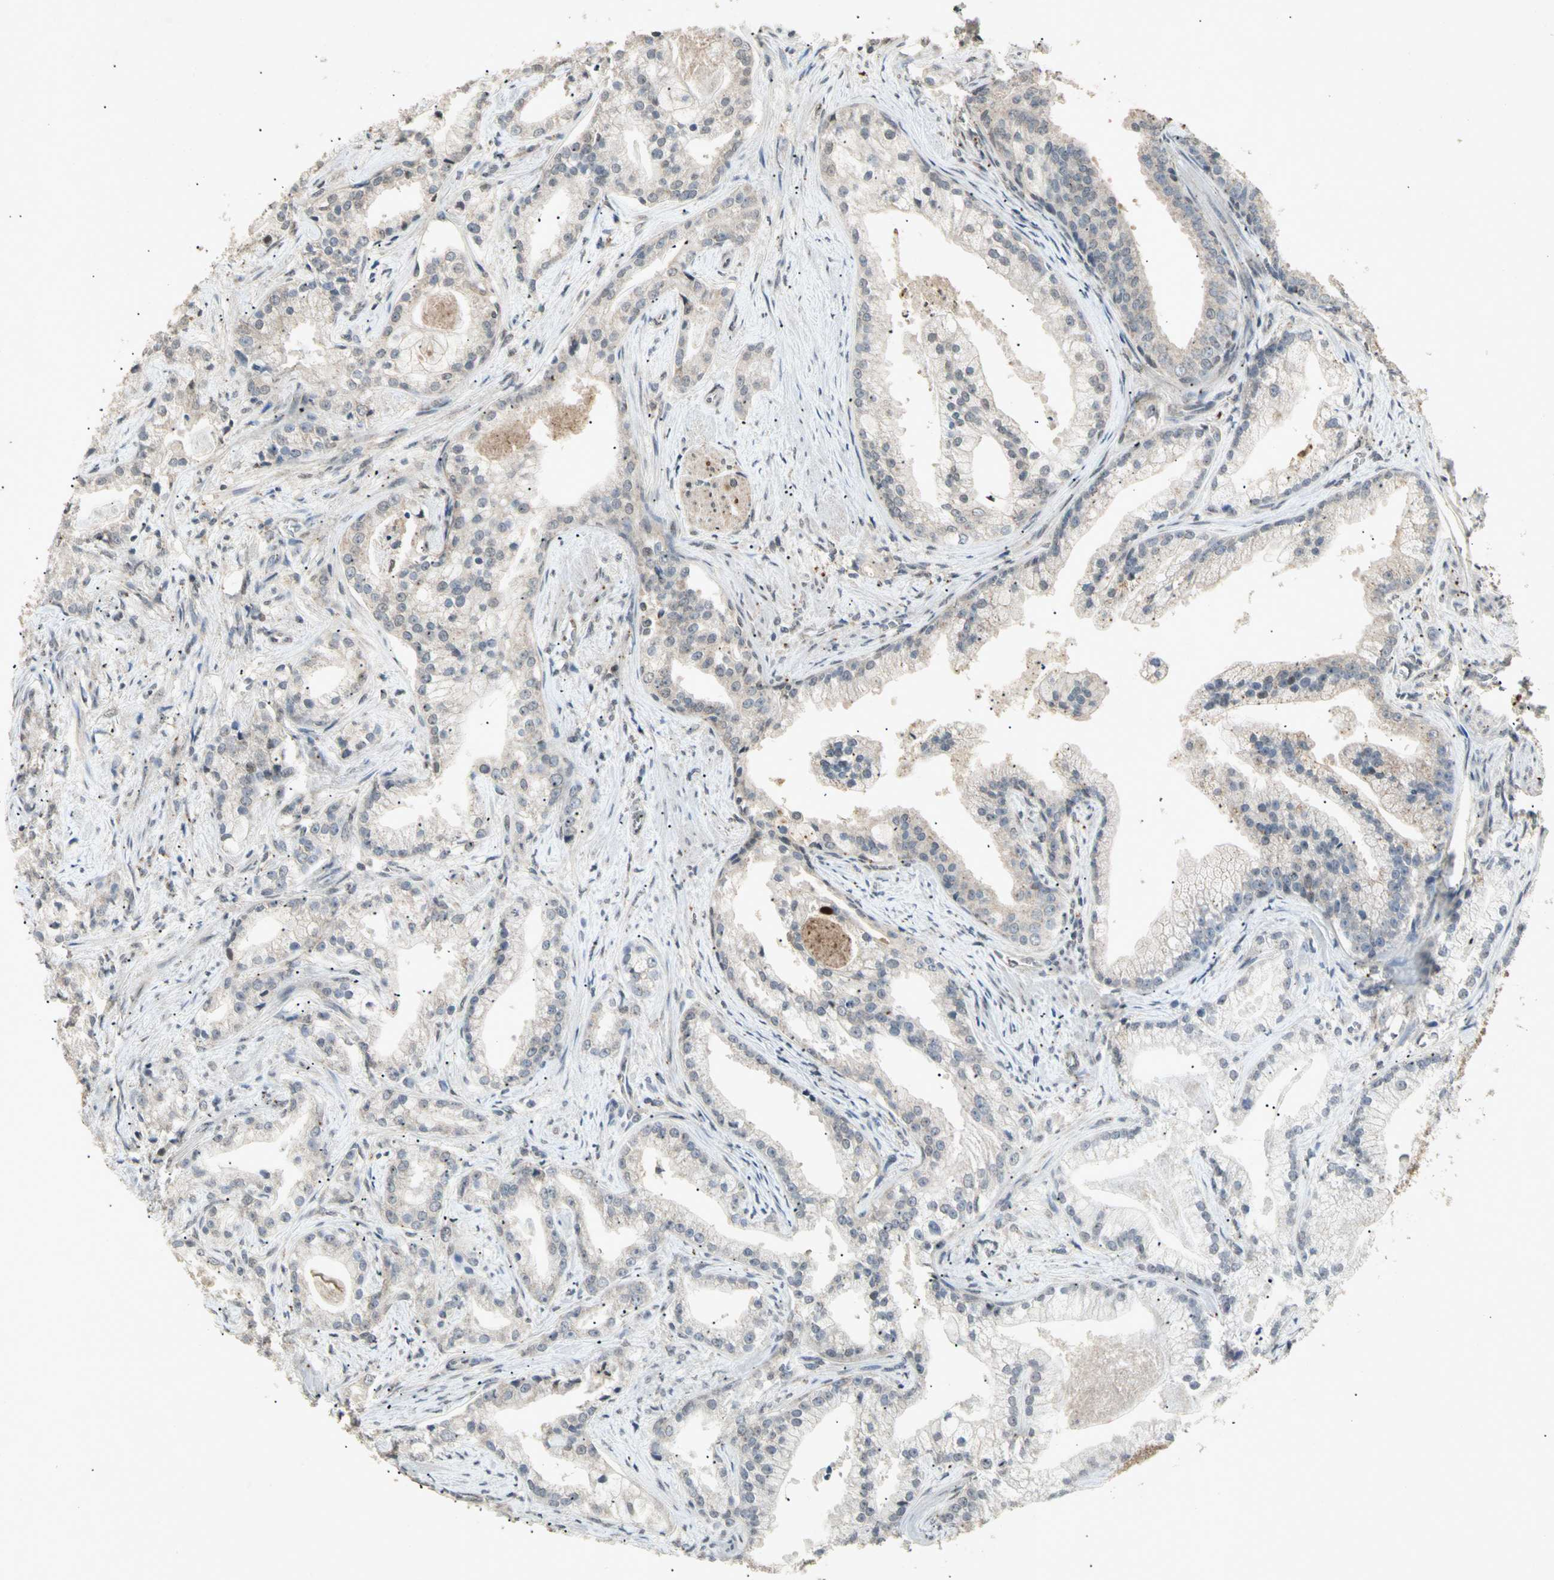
{"staining": {"intensity": "weak", "quantity": "<25%", "location": "cytoplasmic/membranous"}, "tissue": "prostate cancer", "cell_type": "Tumor cells", "image_type": "cancer", "snomed": [{"axis": "morphology", "description": "Adenocarcinoma, Low grade"}, {"axis": "topography", "description": "Prostate"}], "caption": "Immunohistochemical staining of low-grade adenocarcinoma (prostate) displays no significant positivity in tumor cells. The staining was performed using DAB to visualize the protein expression in brown, while the nuclei were stained in blue with hematoxylin (Magnification: 20x).", "gene": "CP", "patient": {"sex": "male", "age": 59}}